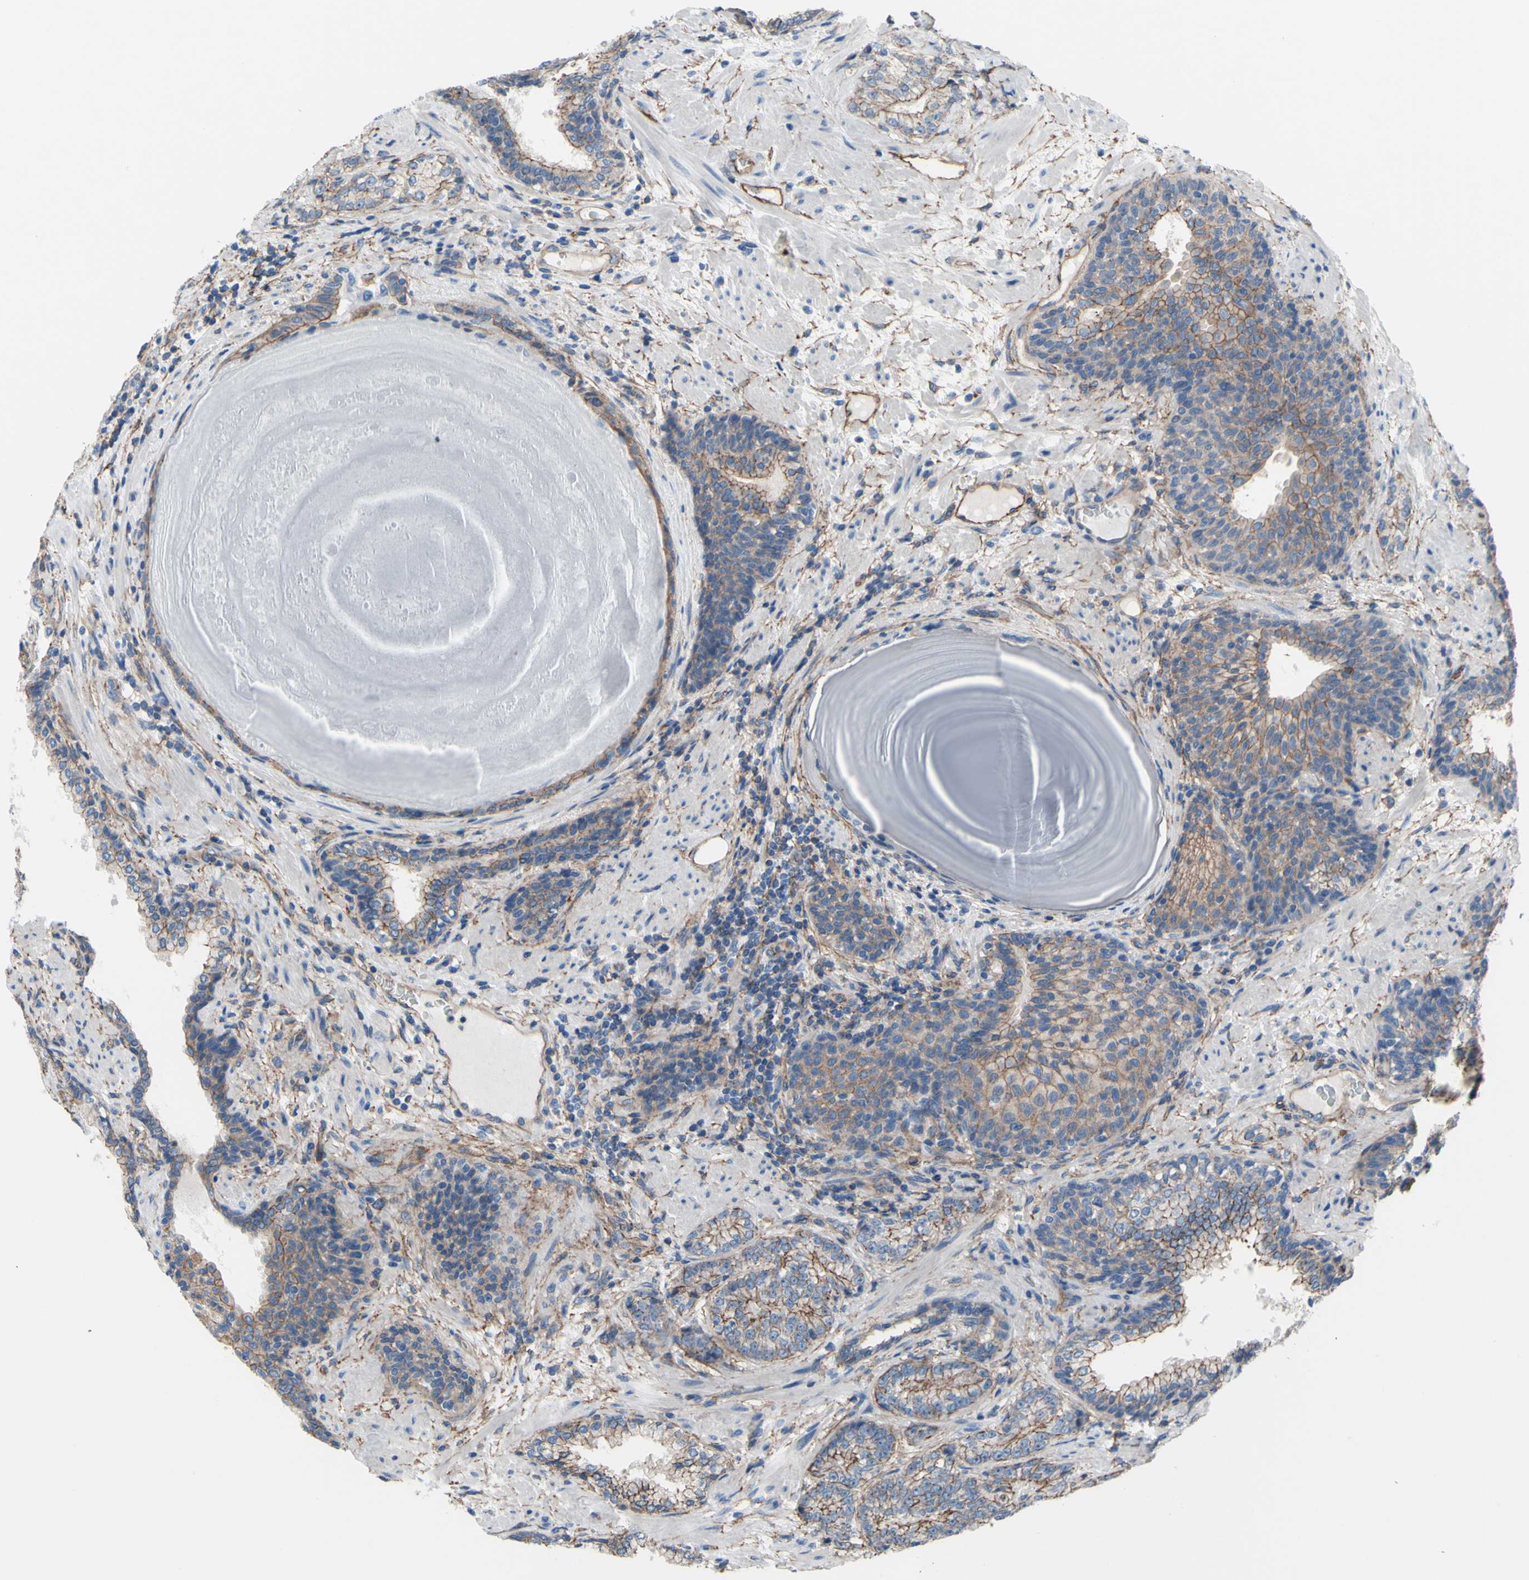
{"staining": {"intensity": "moderate", "quantity": ">75%", "location": "cytoplasmic/membranous"}, "tissue": "prostate cancer", "cell_type": "Tumor cells", "image_type": "cancer", "snomed": [{"axis": "morphology", "description": "Adenocarcinoma, High grade"}, {"axis": "topography", "description": "Prostate"}], "caption": "Tumor cells display medium levels of moderate cytoplasmic/membranous expression in approximately >75% of cells in prostate cancer.", "gene": "TPBG", "patient": {"sex": "male", "age": 61}}